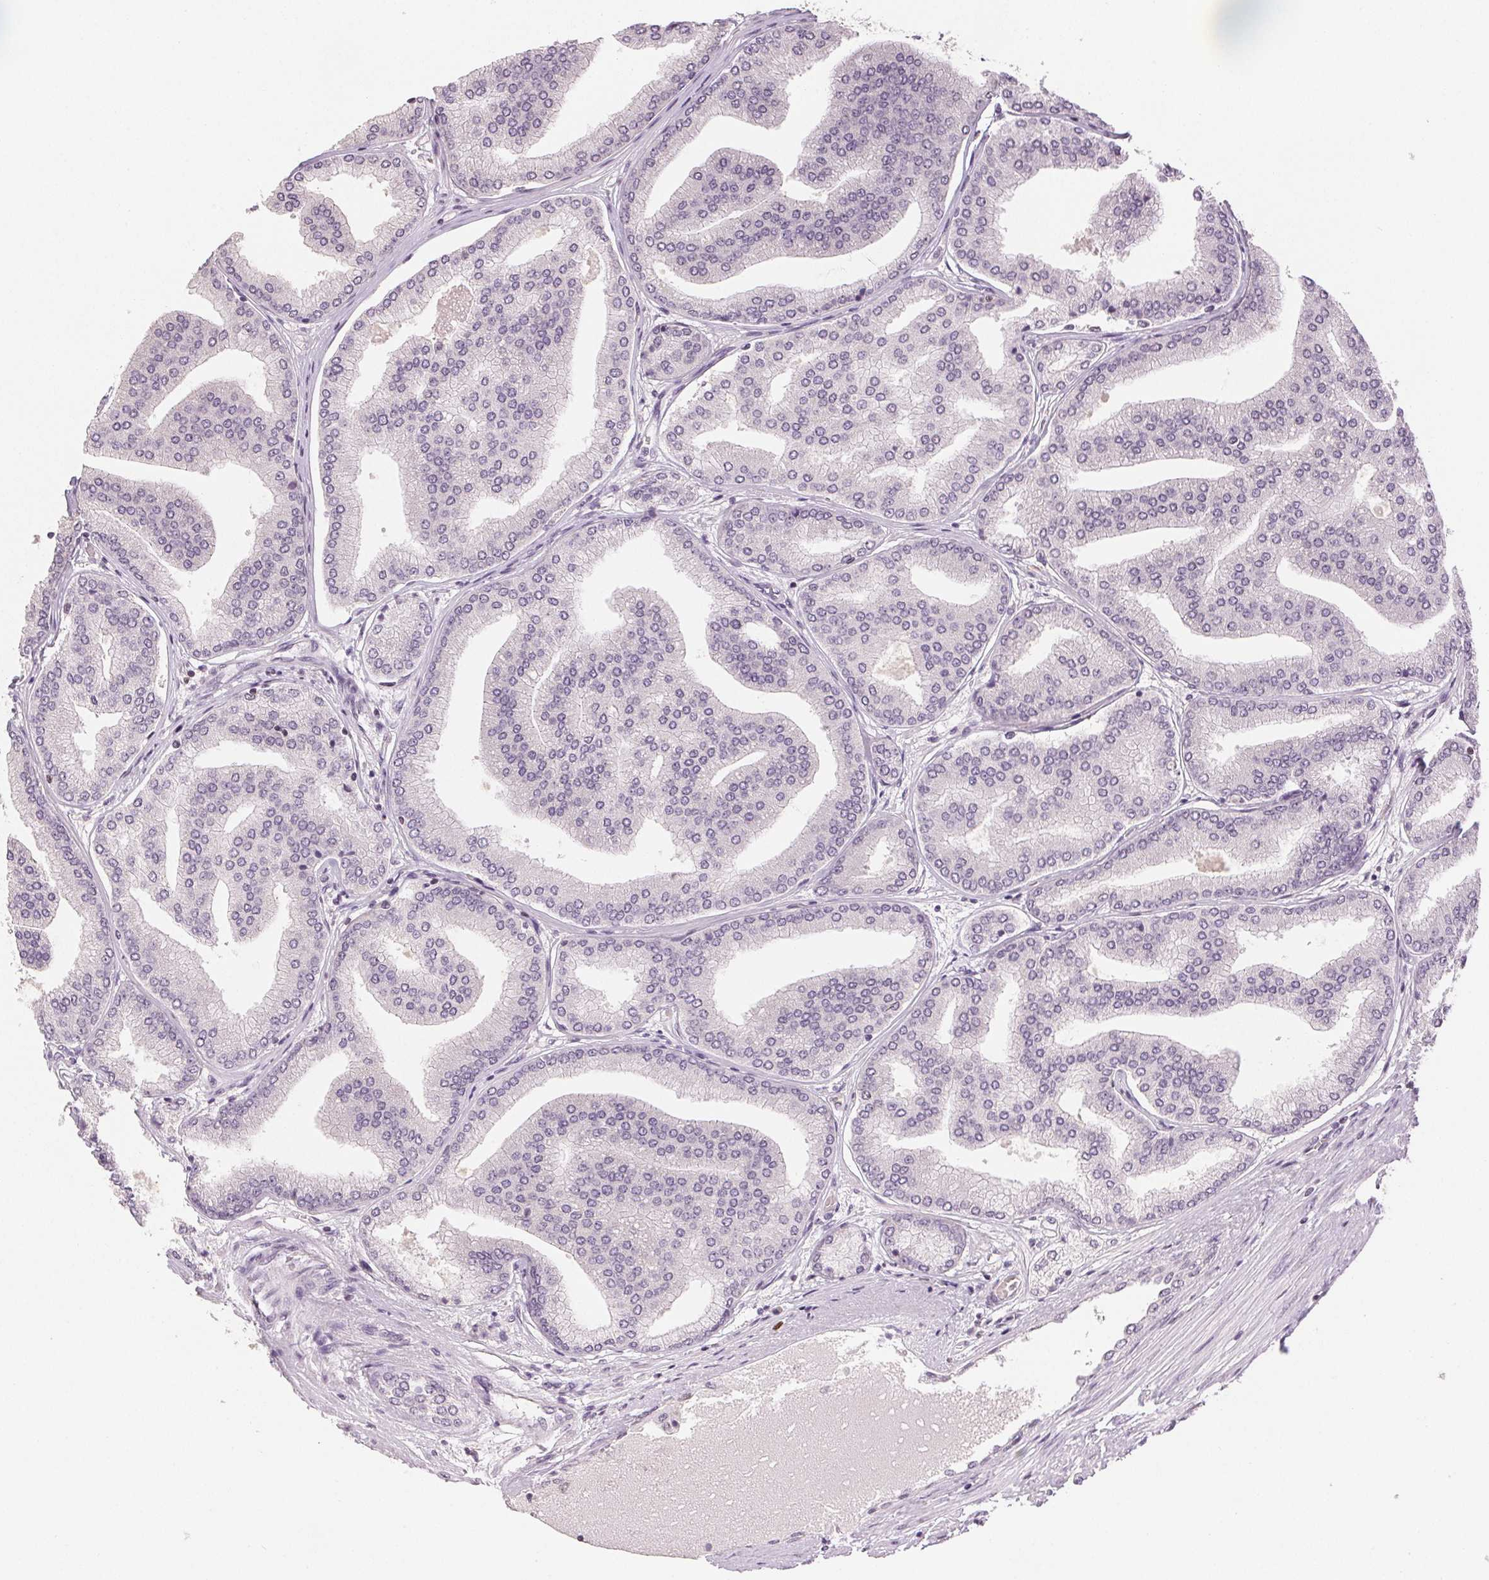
{"staining": {"intensity": "negative", "quantity": "none", "location": "none"}, "tissue": "prostate cancer", "cell_type": "Tumor cells", "image_type": "cancer", "snomed": [{"axis": "morphology", "description": "Adenocarcinoma, NOS"}, {"axis": "topography", "description": "Prostate"}], "caption": "Tumor cells show no significant positivity in adenocarcinoma (prostate).", "gene": "RUNX2", "patient": {"sex": "male", "age": 63}}